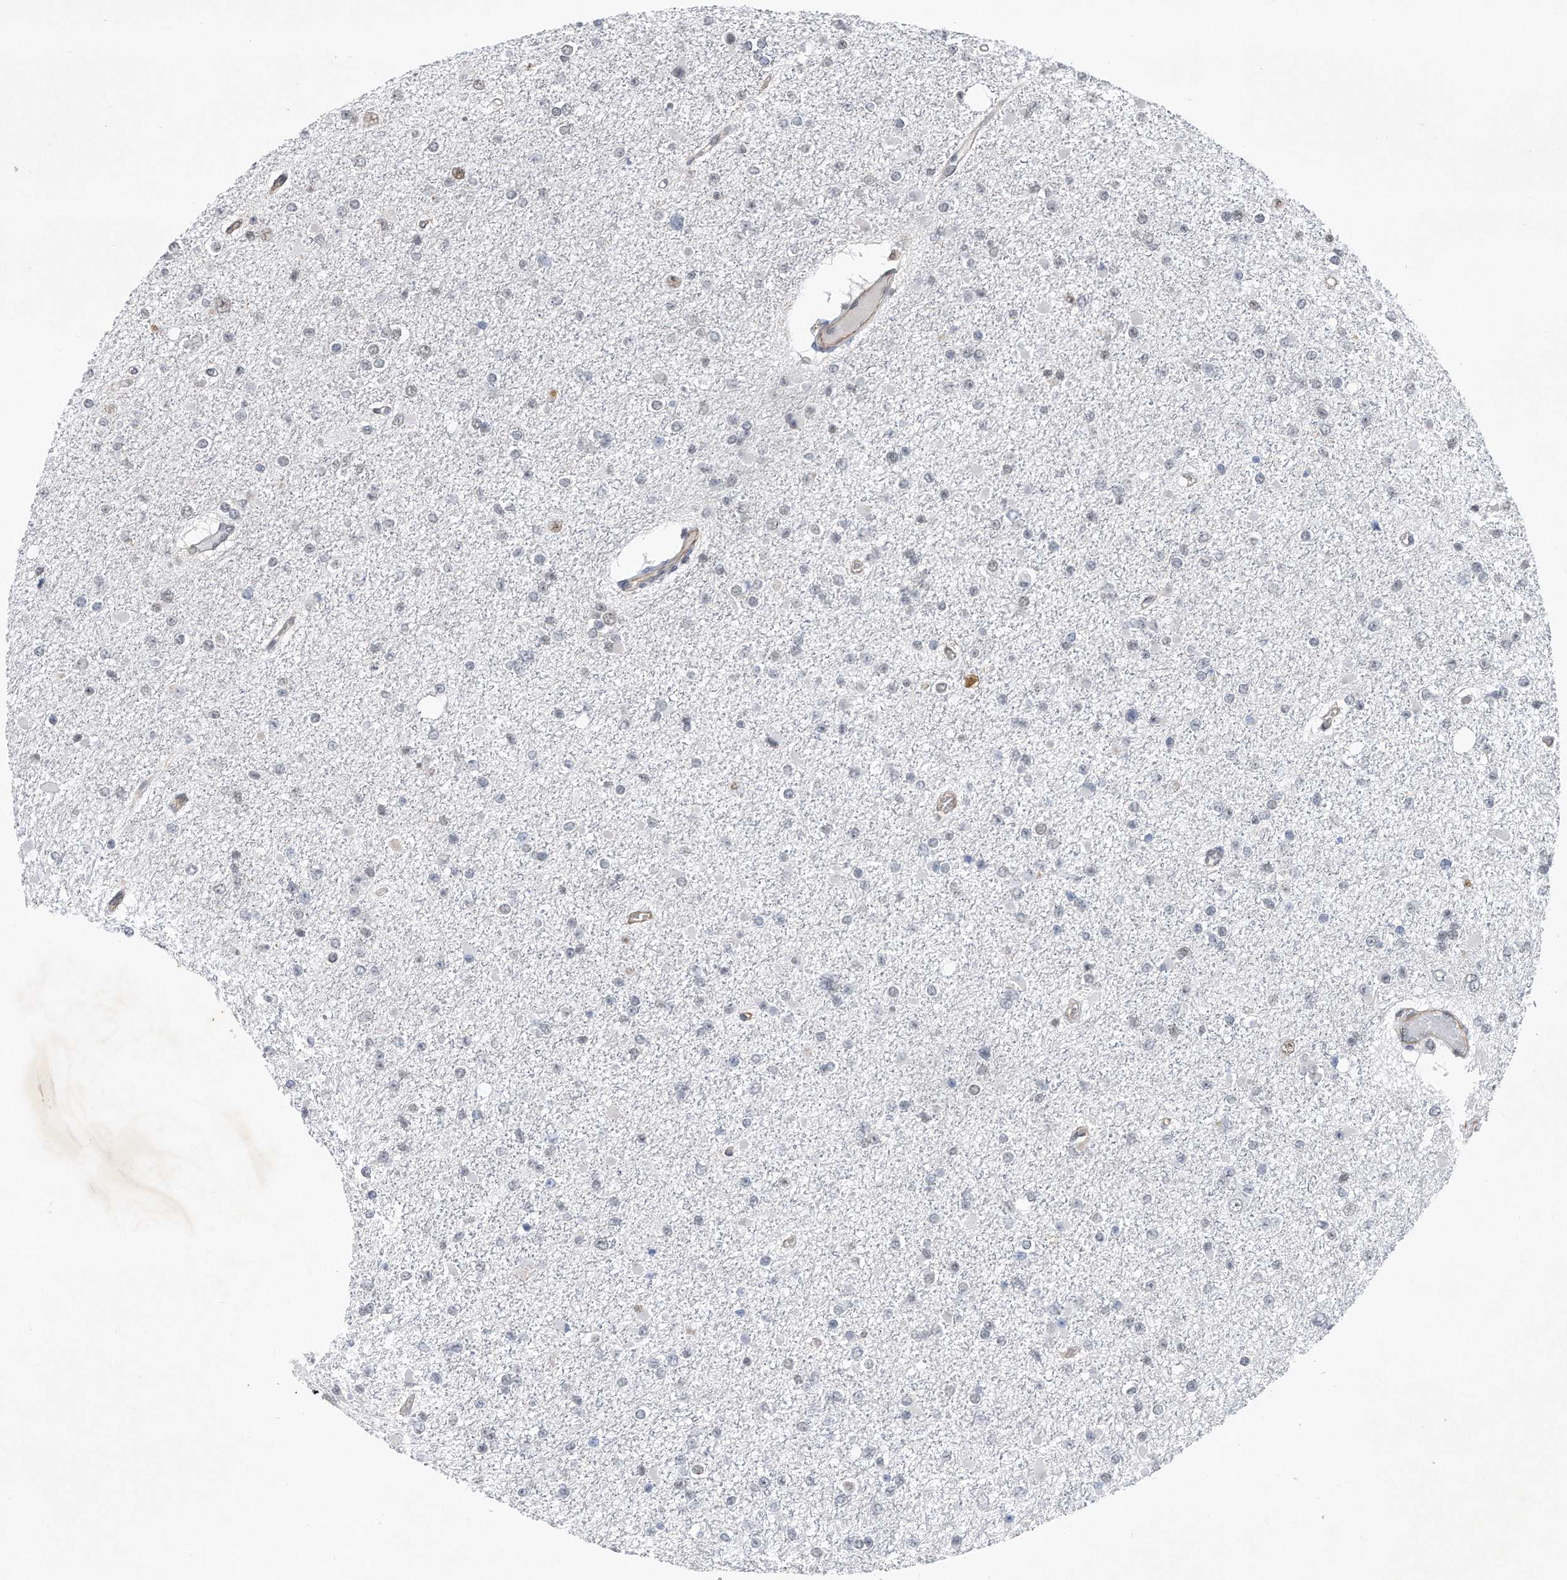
{"staining": {"intensity": "negative", "quantity": "none", "location": "none"}, "tissue": "glioma", "cell_type": "Tumor cells", "image_type": "cancer", "snomed": [{"axis": "morphology", "description": "Glioma, malignant, Low grade"}, {"axis": "topography", "description": "Brain"}], "caption": "IHC photomicrograph of neoplastic tissue: human glioma stained with DAB (3,3'-diaminobenzidine) demonstrates no significant protein positivity in tumor cells.", "gene": "TP53INP1", "patient": {"sex": "female", "age": 22}}